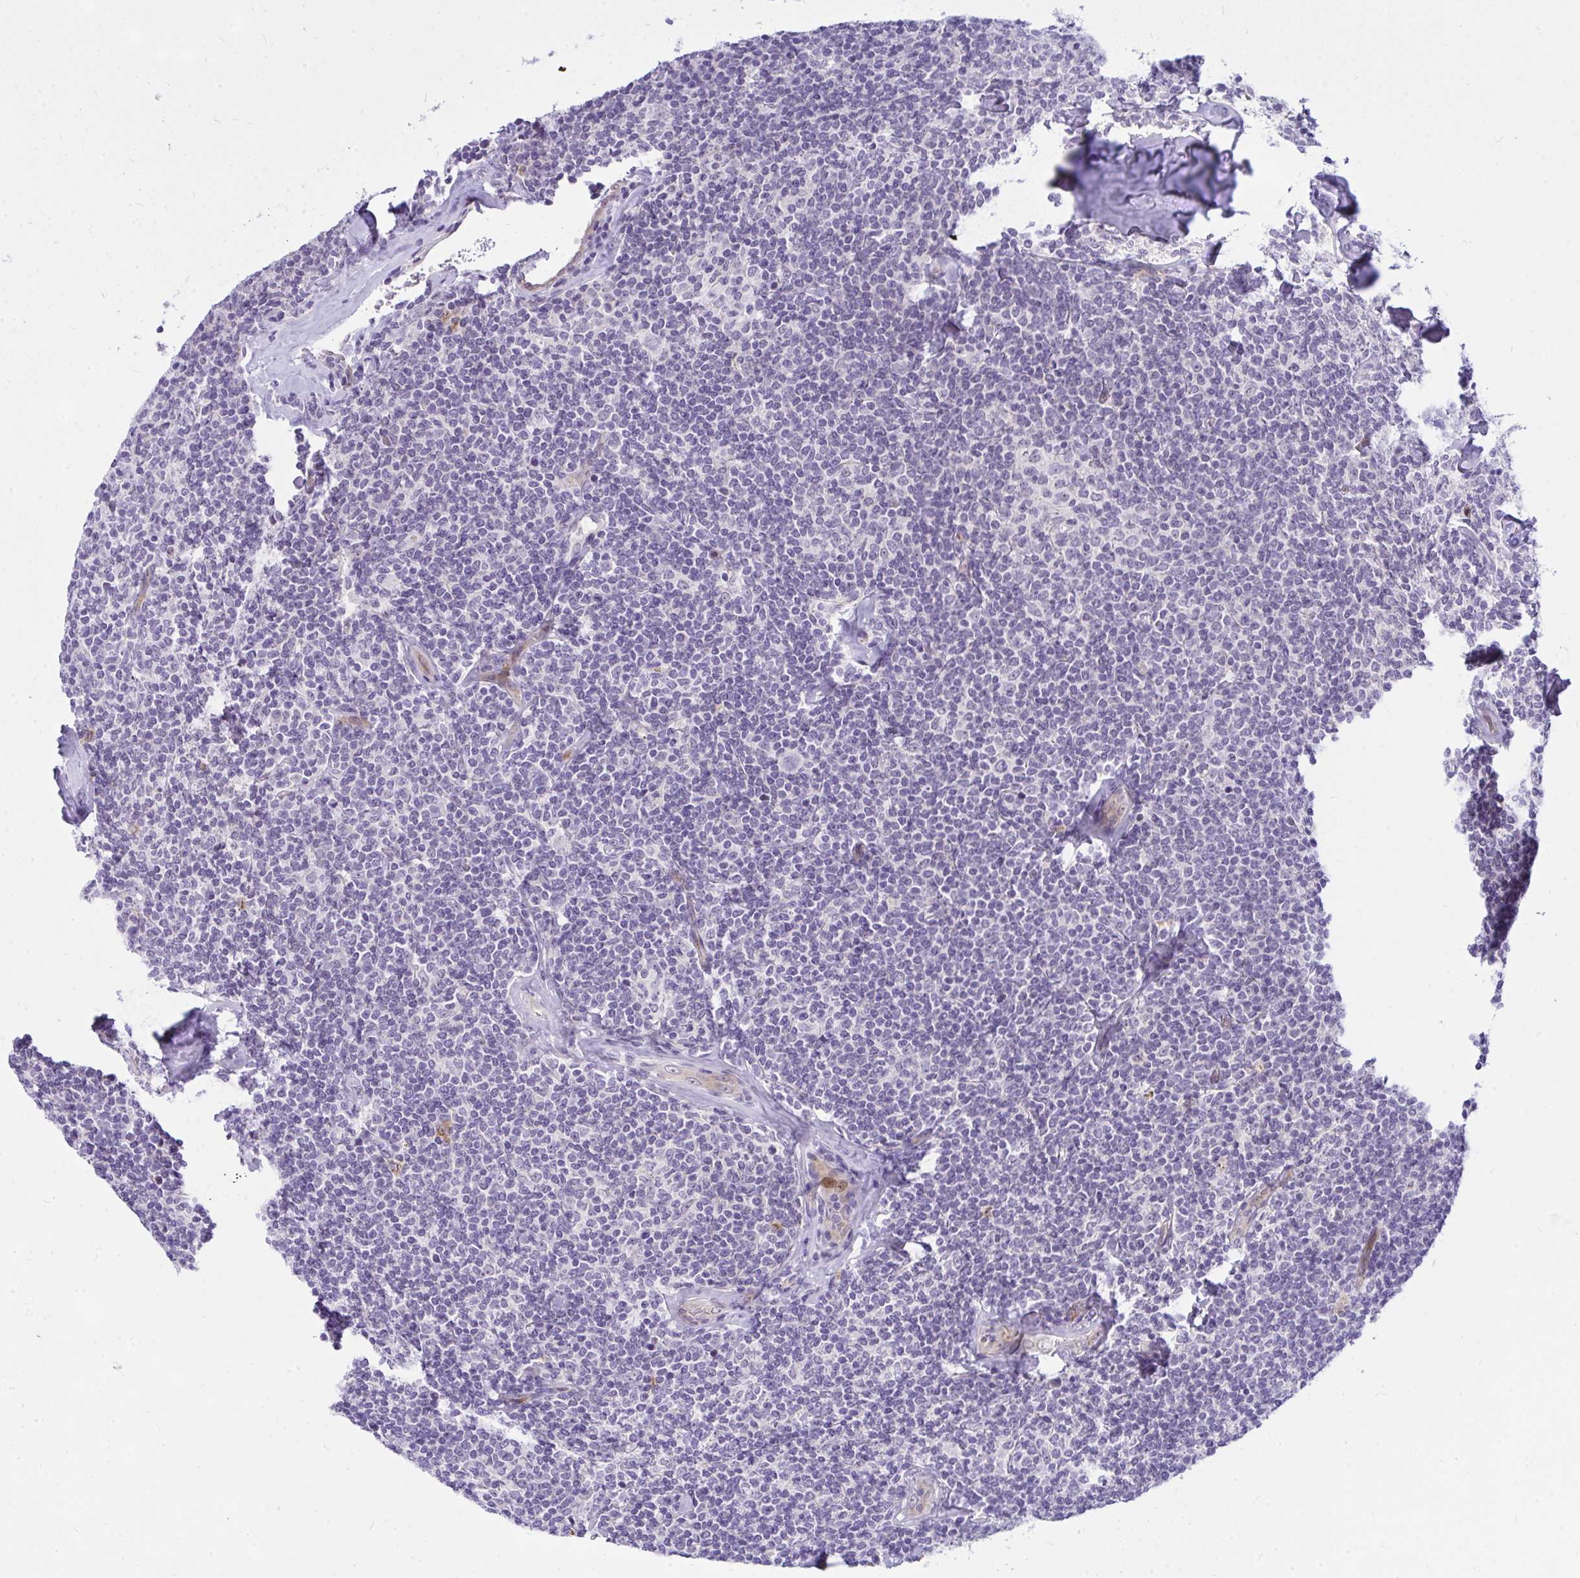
{"staining": {"intensity": "negative", "quantity": "none", "location": "none"}, "tissue": "lymphoma", "cell_type": "Tumor cells", "image_type": "cancer", "snomed": [{"axis": "morphology", "description": "Malignant lymphoma, non-Hodgkin's type, Low grade"}, {"axis": "topography", "description": "Lymph node"}], "caption": "High power microscopy micrograph of an IHC micrograph of lymphoma, revealing no significant staining in tumor cells.", "gene": "NFXL1", "patient": {"sex": "female", "age": 56}}